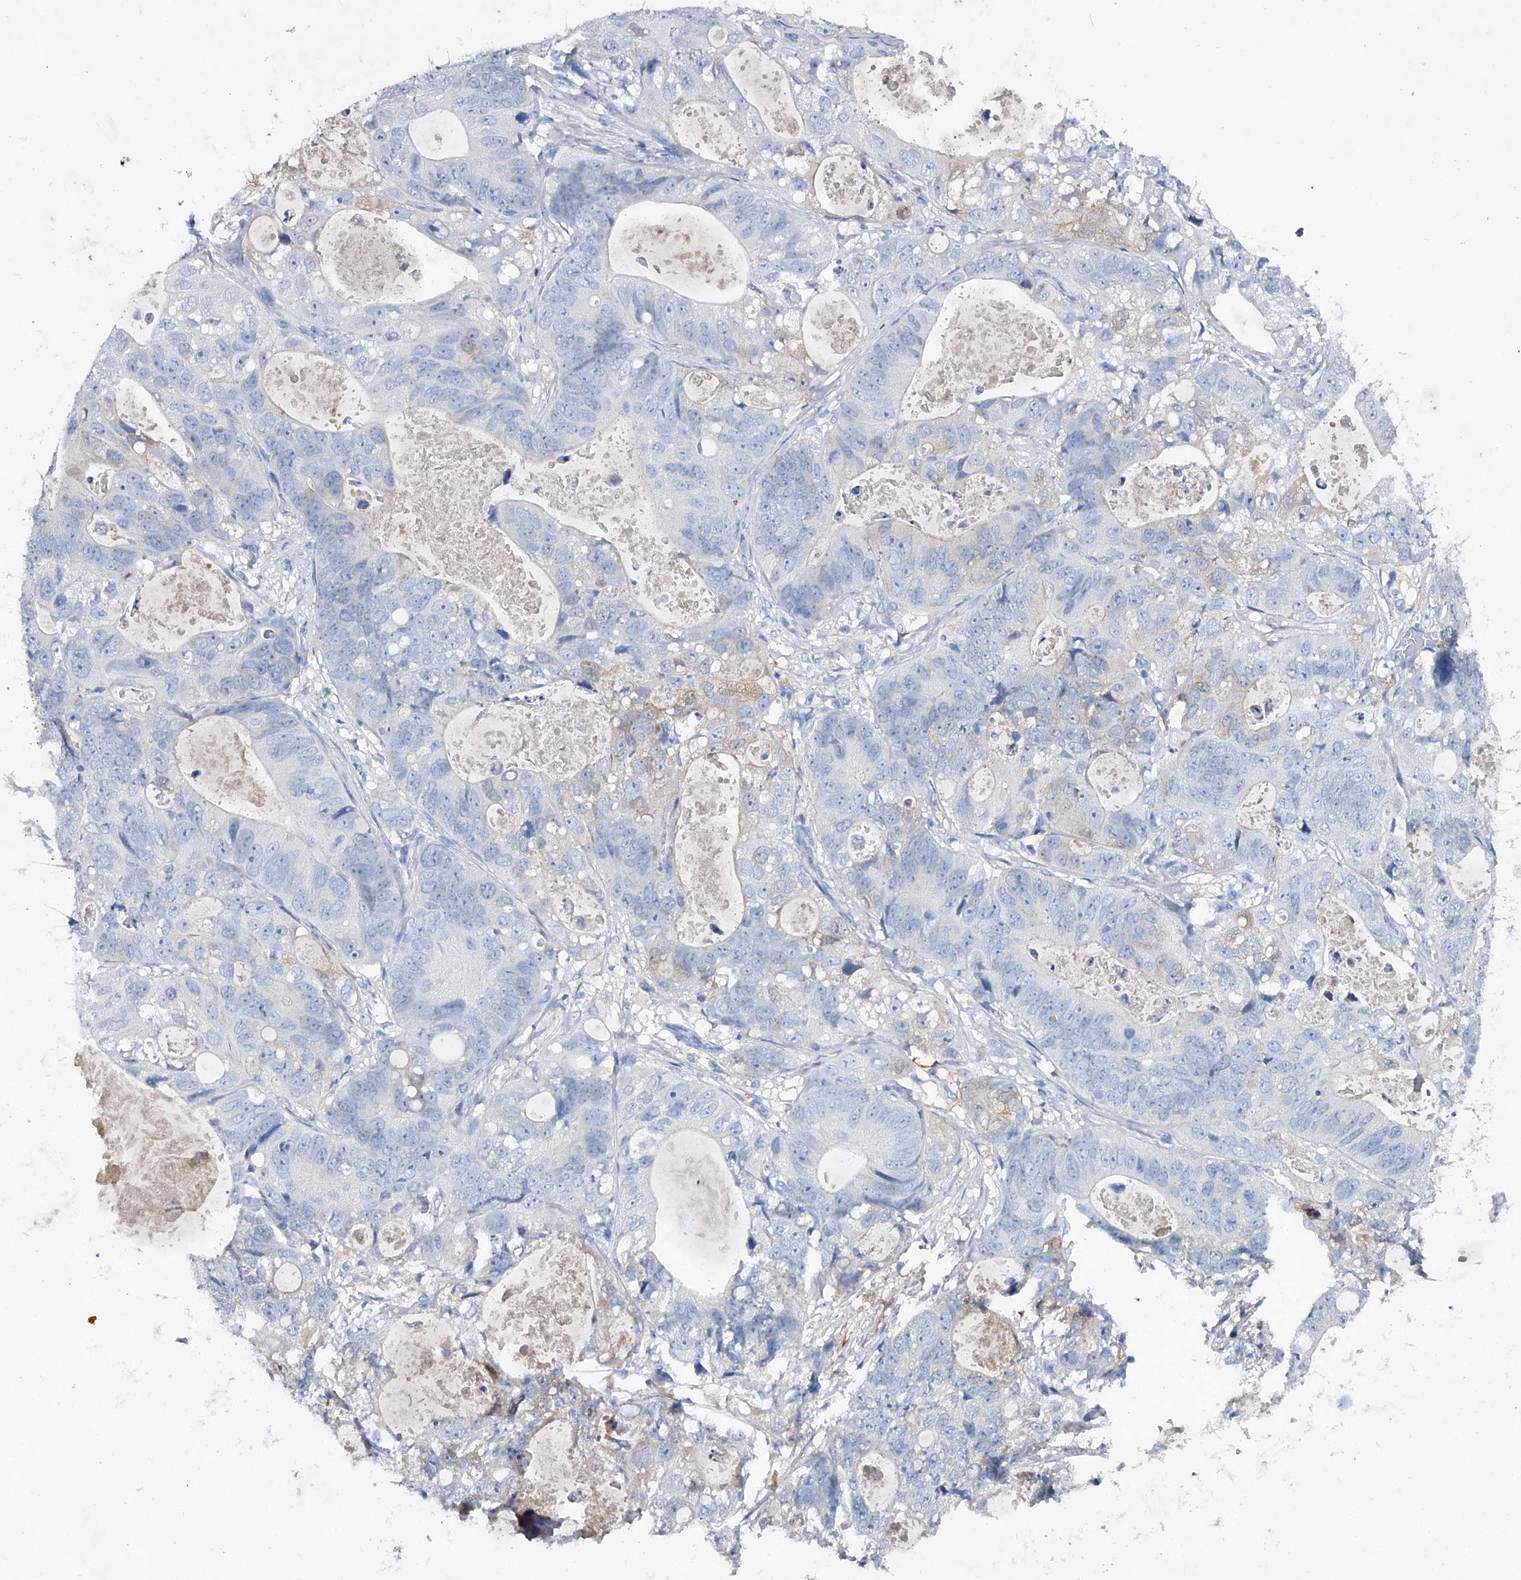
{"staining": {"intensity": "negative", "quantity": "none", "location": "none"}, "tissue": "stomach cancer", "cell_type": "Tumor cells", "image_type": "cancer", "snomed": [{"axis": "morphology", "description": "Normal tissue, NOS"}, {"axis": "morphology", "description": "Adenocarcinoma, NOS"}, {"axis": "topography", "description": "Stomach"}], "caption": "The image shows no staining of tumor cells in stomach cancer (adenocarcinoma).", "gene": "ASNS", "patient": {"sex": "female", "age": 89}}